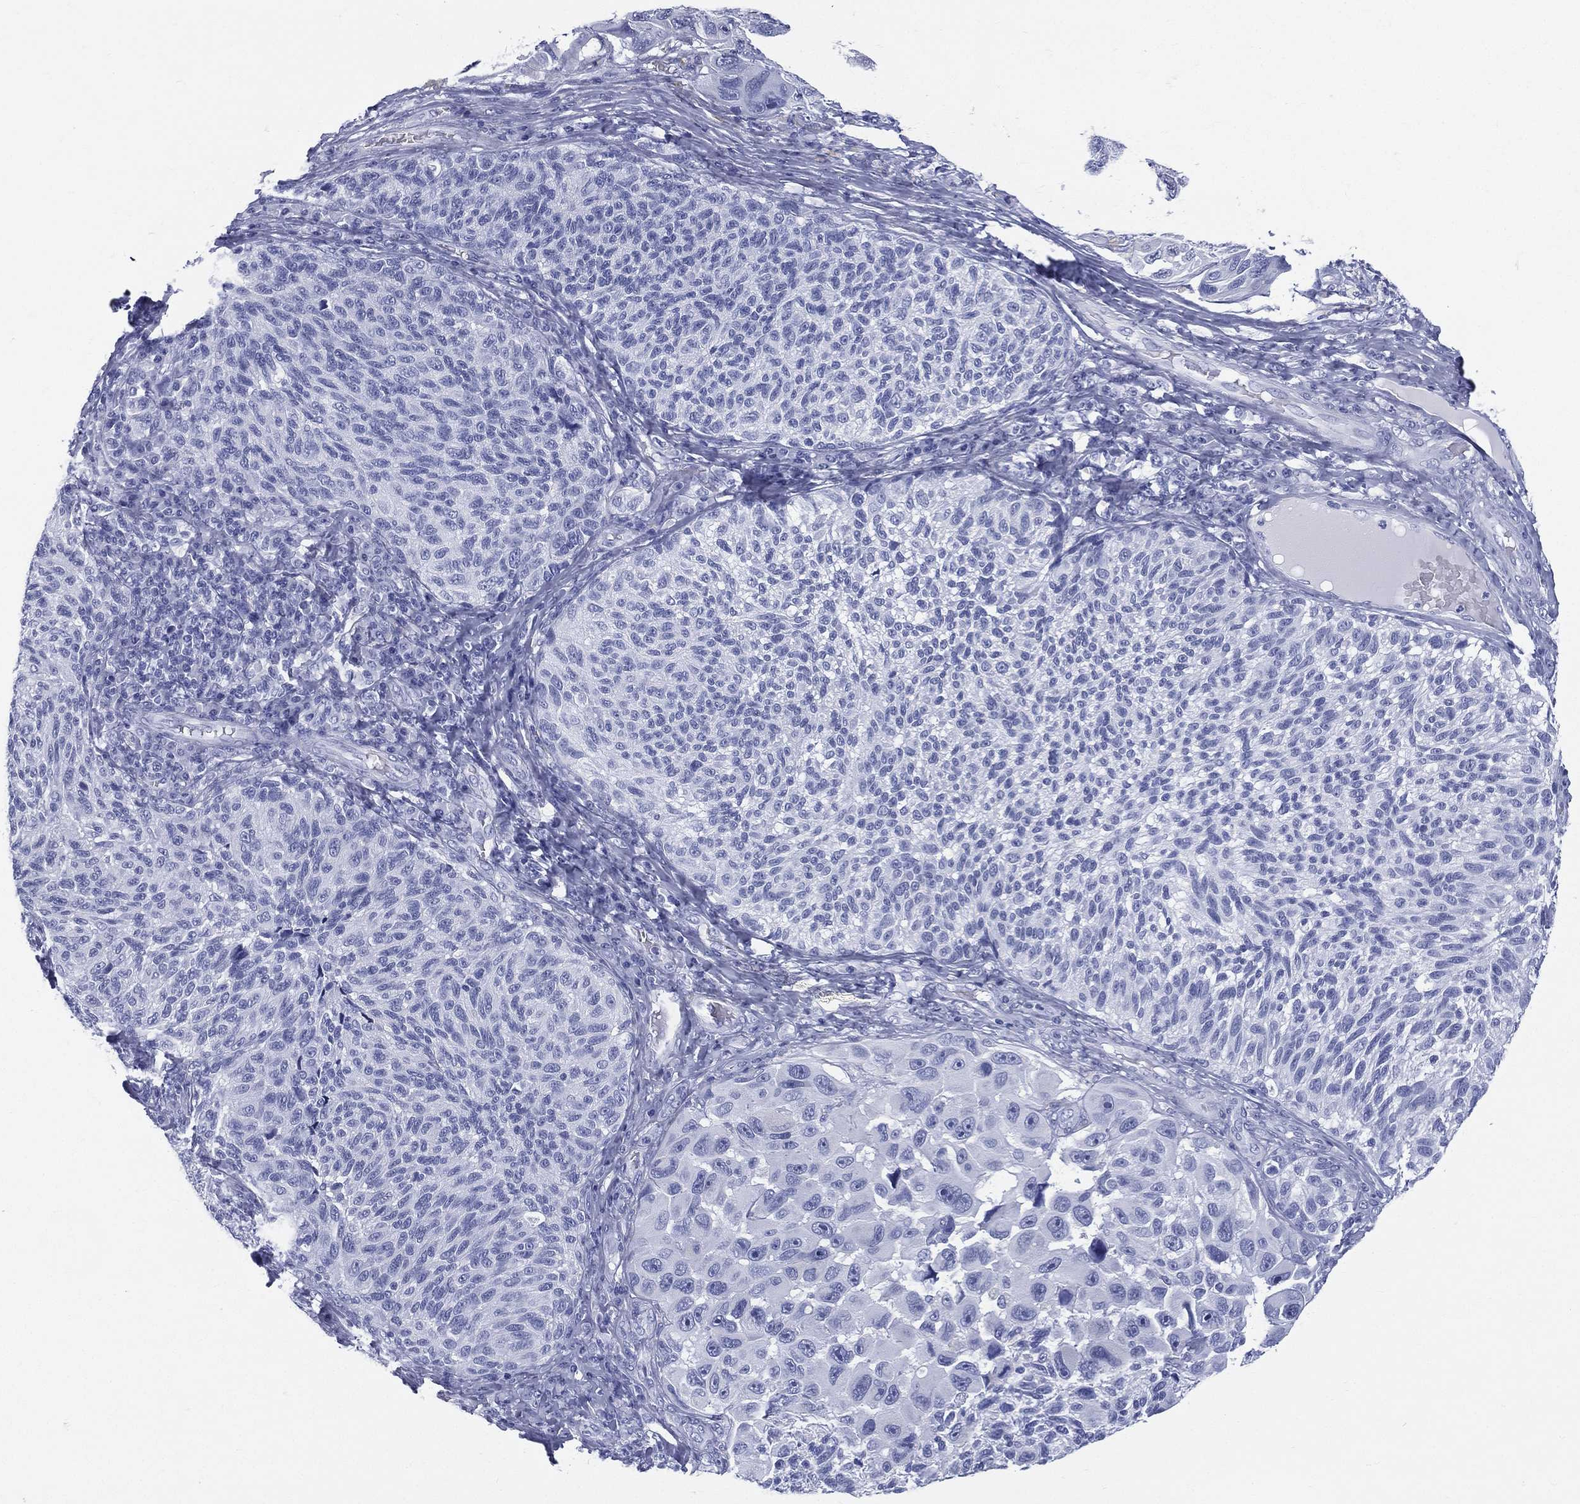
{"staining": {"intensity": "negative", "quantity": "none", "location": "none"}, "tissue": "melanoma", "cell_type": "Tumor cells", "image_type": "cancer", "snomed": [{"axis": "morphology", "description": "Malignant melanoma, NOS"}, {"axis": "topography", "description": "Skin"}], "caption": "High power microscopy image of an IHC image of melanoma, revealing no significant staining in tumor cells. (Stains: DAB IHC with hematoxylin counter stain, Microscopy: brightfield microscopy at high magnification).", "gene": "ETNPPL", "patient": {"sex": "female", "age": 73}}